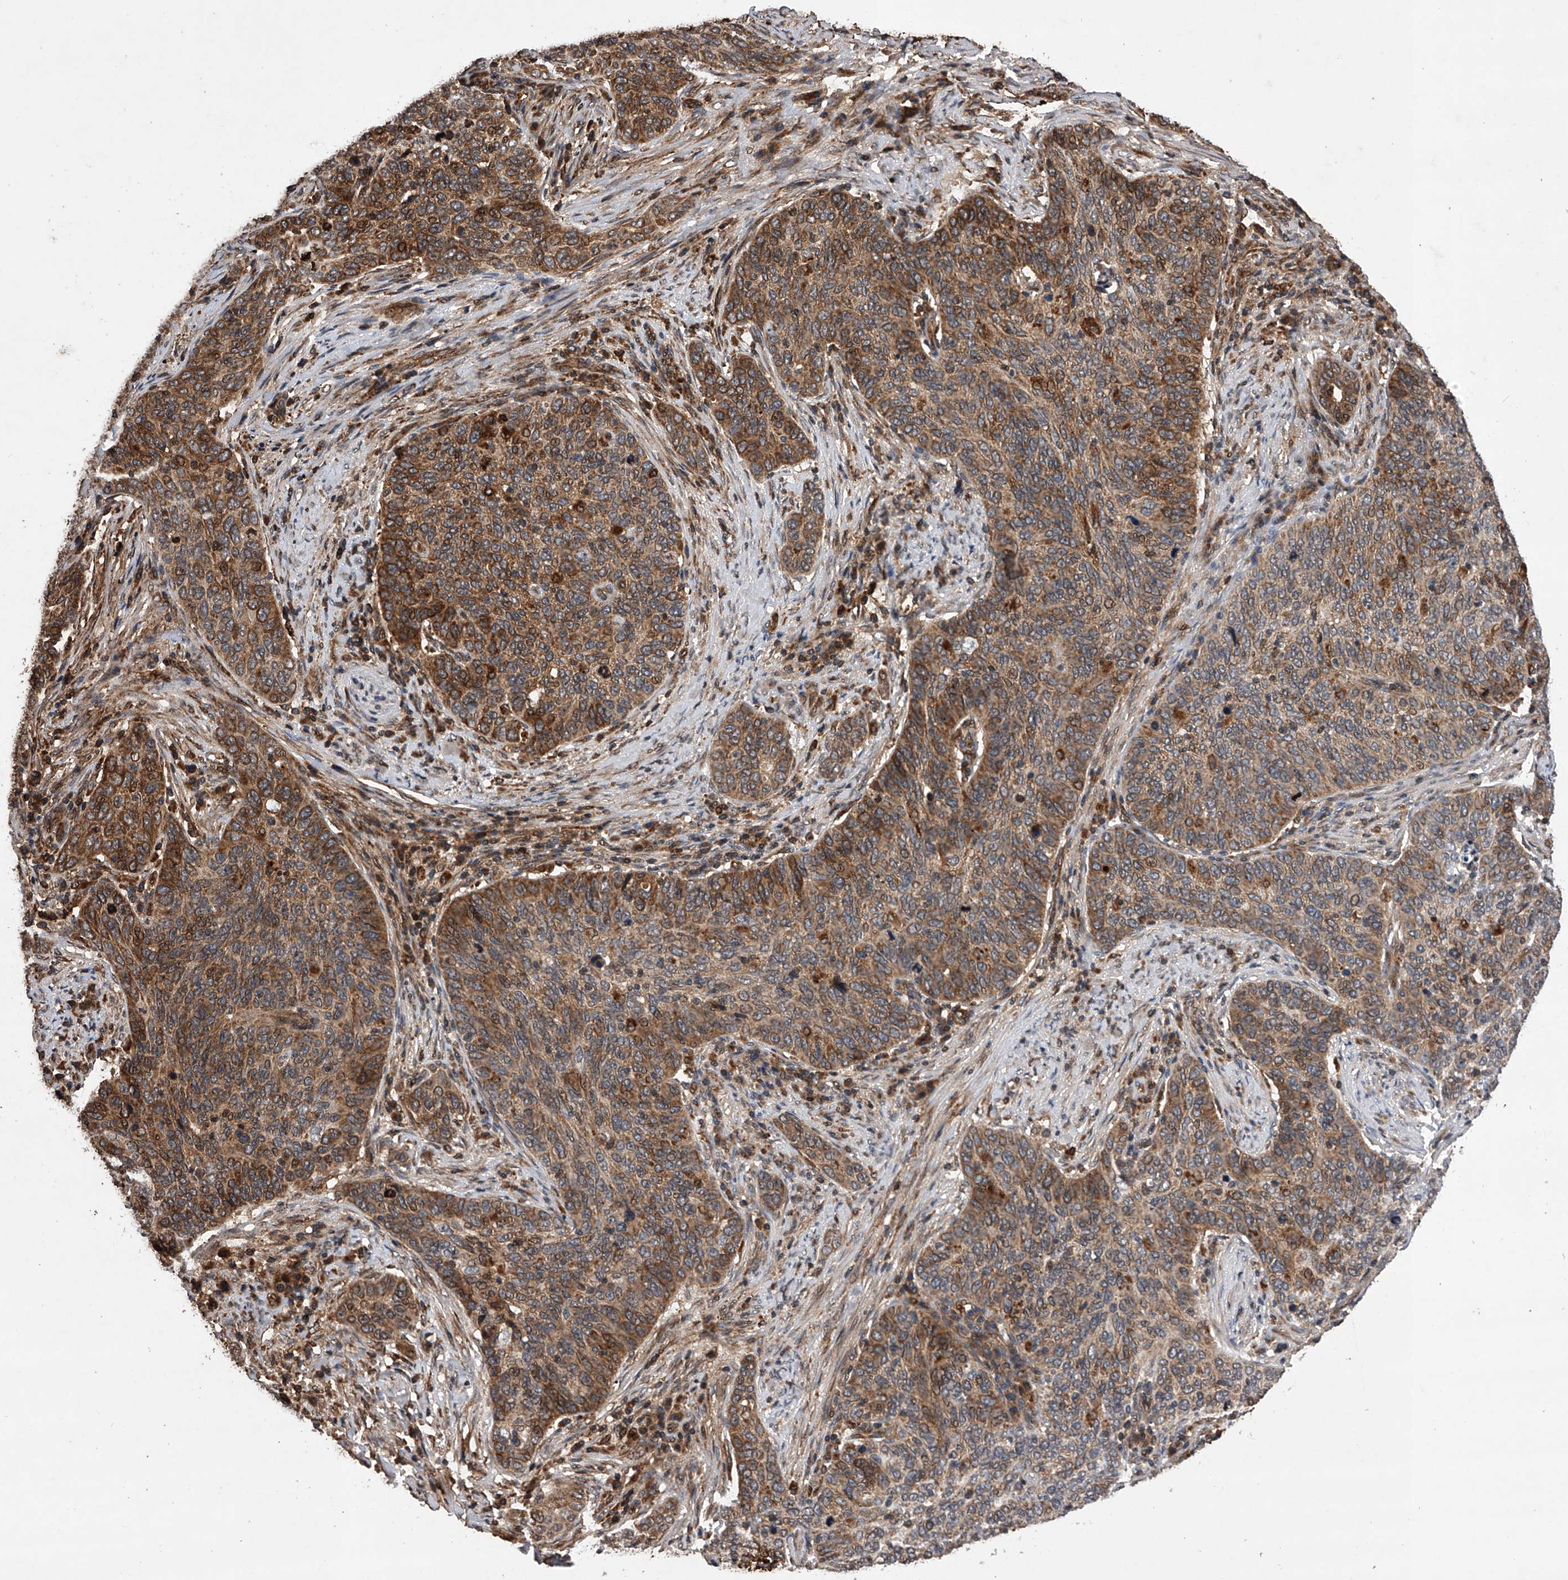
{"staining": {"intensity": "moderate", "quantity": ">75%", "location": "cytoplasmic/membranous"}, "tissue": "cervical cancer", "cell_type": "Tumor cells", "image_type": "cancer", "snomed": [{"axis": "morphology", "description": "Squamous cell carcinoma, NOS"}, {"axis": "topography", "description": "Cervix"}], "caption": "Squamous cell carcinoma (cervical) stained for a protein exhibits moderate cytoplasmic/membranous positivity in tumor cells.", "gene": "MAP3K11", "patient": {"sex": "female", "age": 60}}